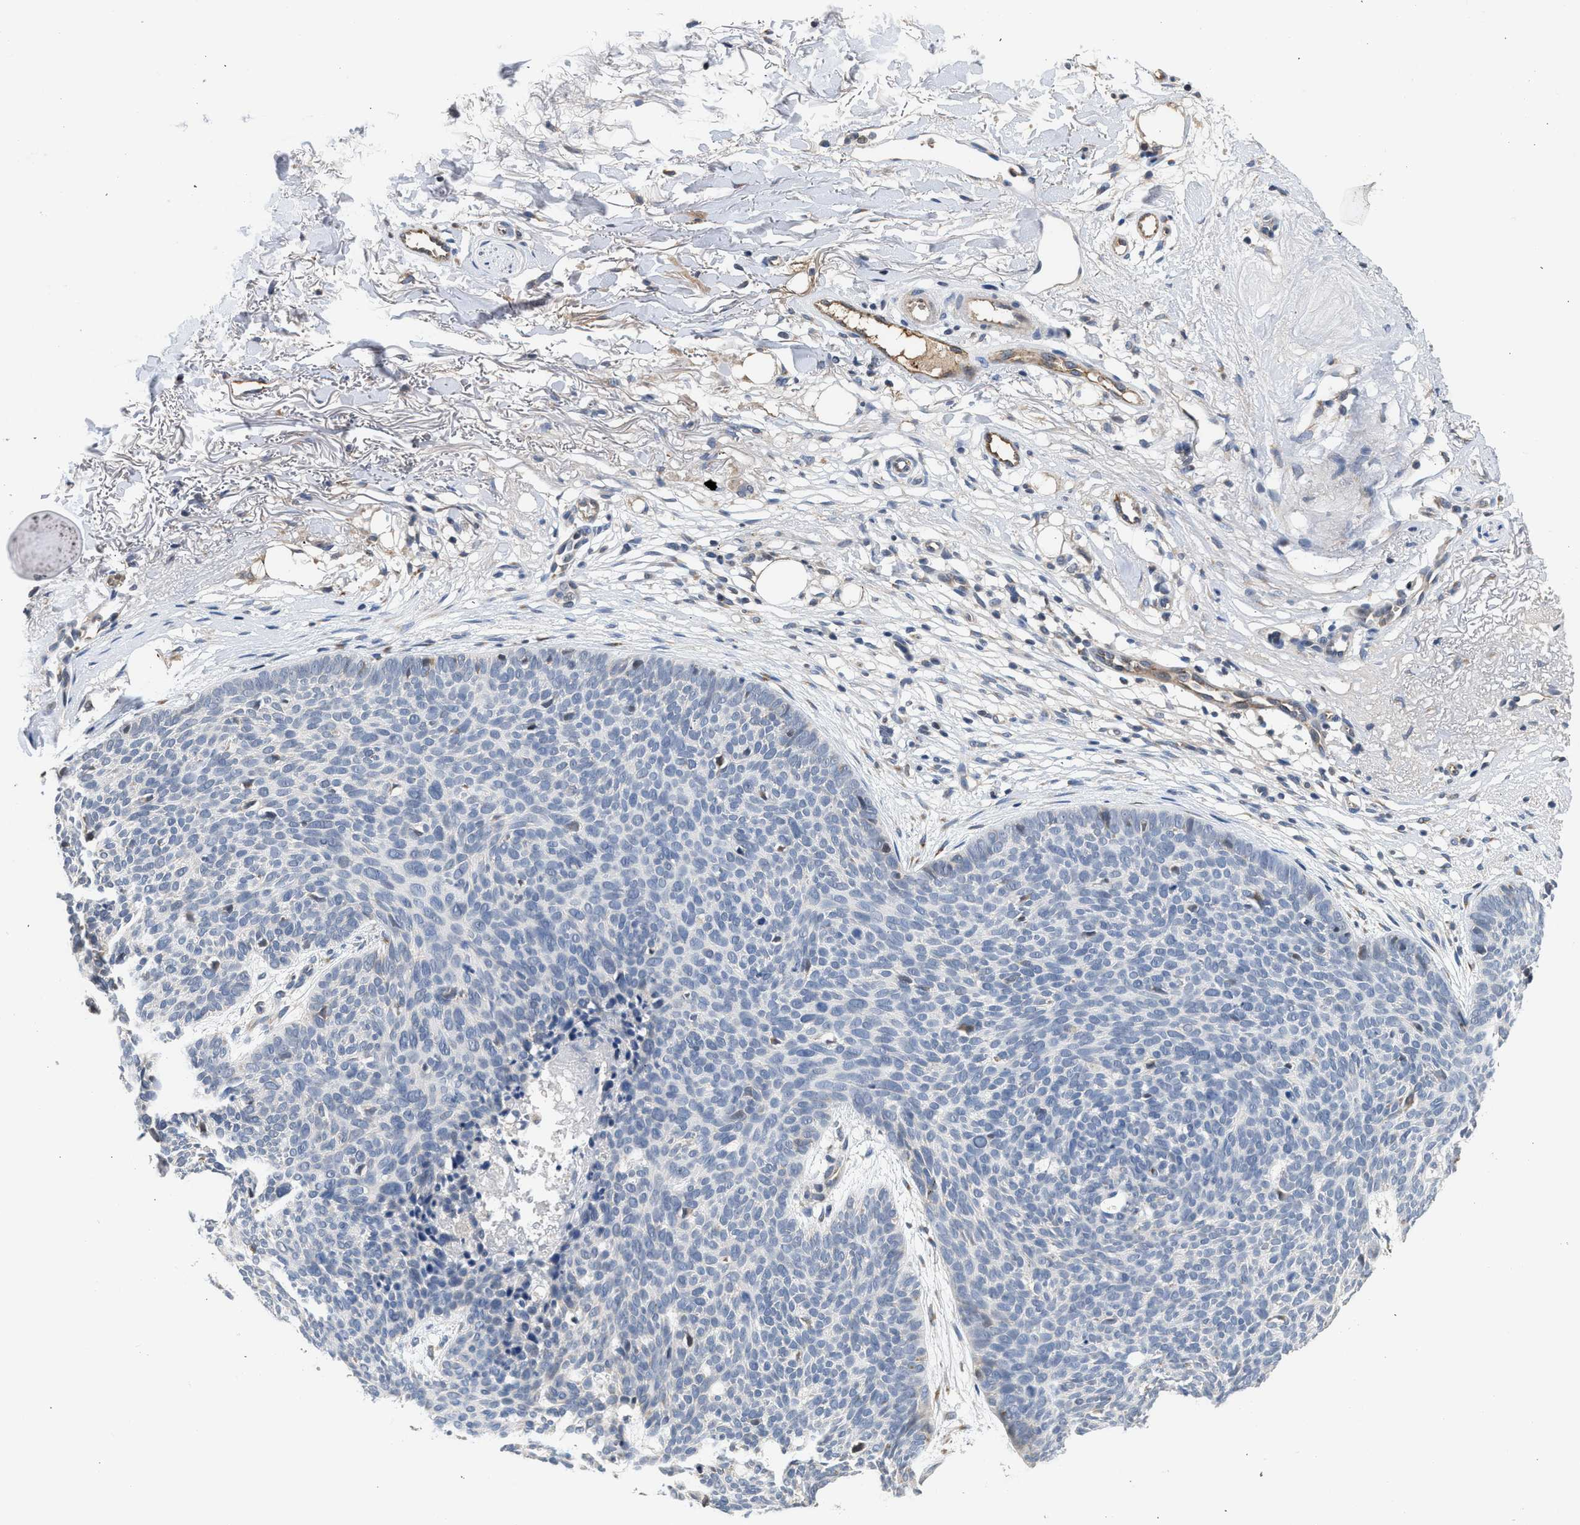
{"staining": {"intensity": "negative", "quantity": "none", "location": "none"}, "tissue": "skin cancer", "cell_type": "Tumor cells", "image_type": "cancer", "snomed": [{"axis": "morphology", "description": "Normal tissue, NOS"}, {"axis": "morphology", "description": "Basal cell carcinoma"}, {"axis": "topography", "description": "Skin"}], "caption": "Immunohistochemistry (IHC) photomicrograph of neoplastic tissue: human skin cancer stained with DAB displays no significant protein staining in tumor cells. (DAB (3,3'-diaminobenzidine) IHC with hematoxylin counter stain).", "gene": "PIM1", "patient": {"sex": "female", "age": 70}}